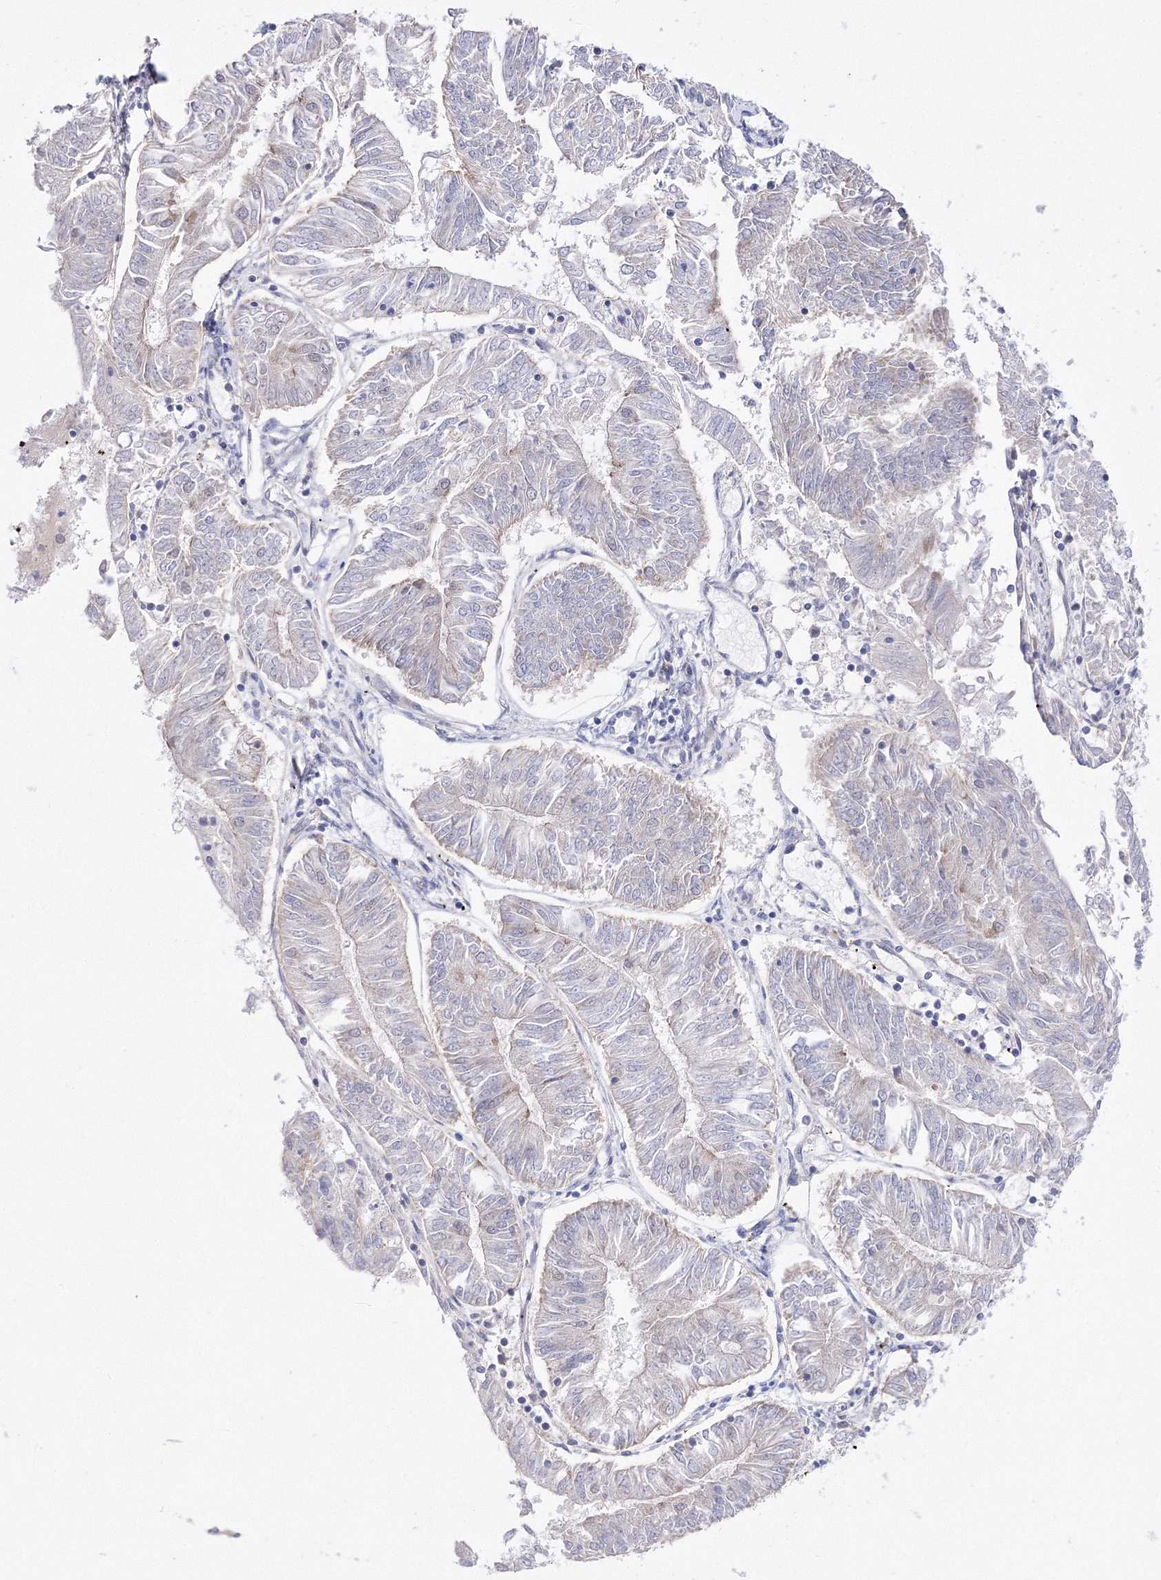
{"staining": {"intensity": "weak", "quantity": "<25%", "location": "cytoplasmic/membranous"}, "tissue": "endometrial cancer", "cell_type": "Tumor cells", "image_type": "cancer", "snomed": [{"axis": "morphology", "description": "Adenocarcinoma, NOS"}, {"axis": "topography", "description": "Endometrium"}], "caption": "A micrograph of endometrial cancer stained for a protein displays no brown staining in tumor cells.", "gene": "DALRD3", "patient": {"sex": "female", "age": 58}}